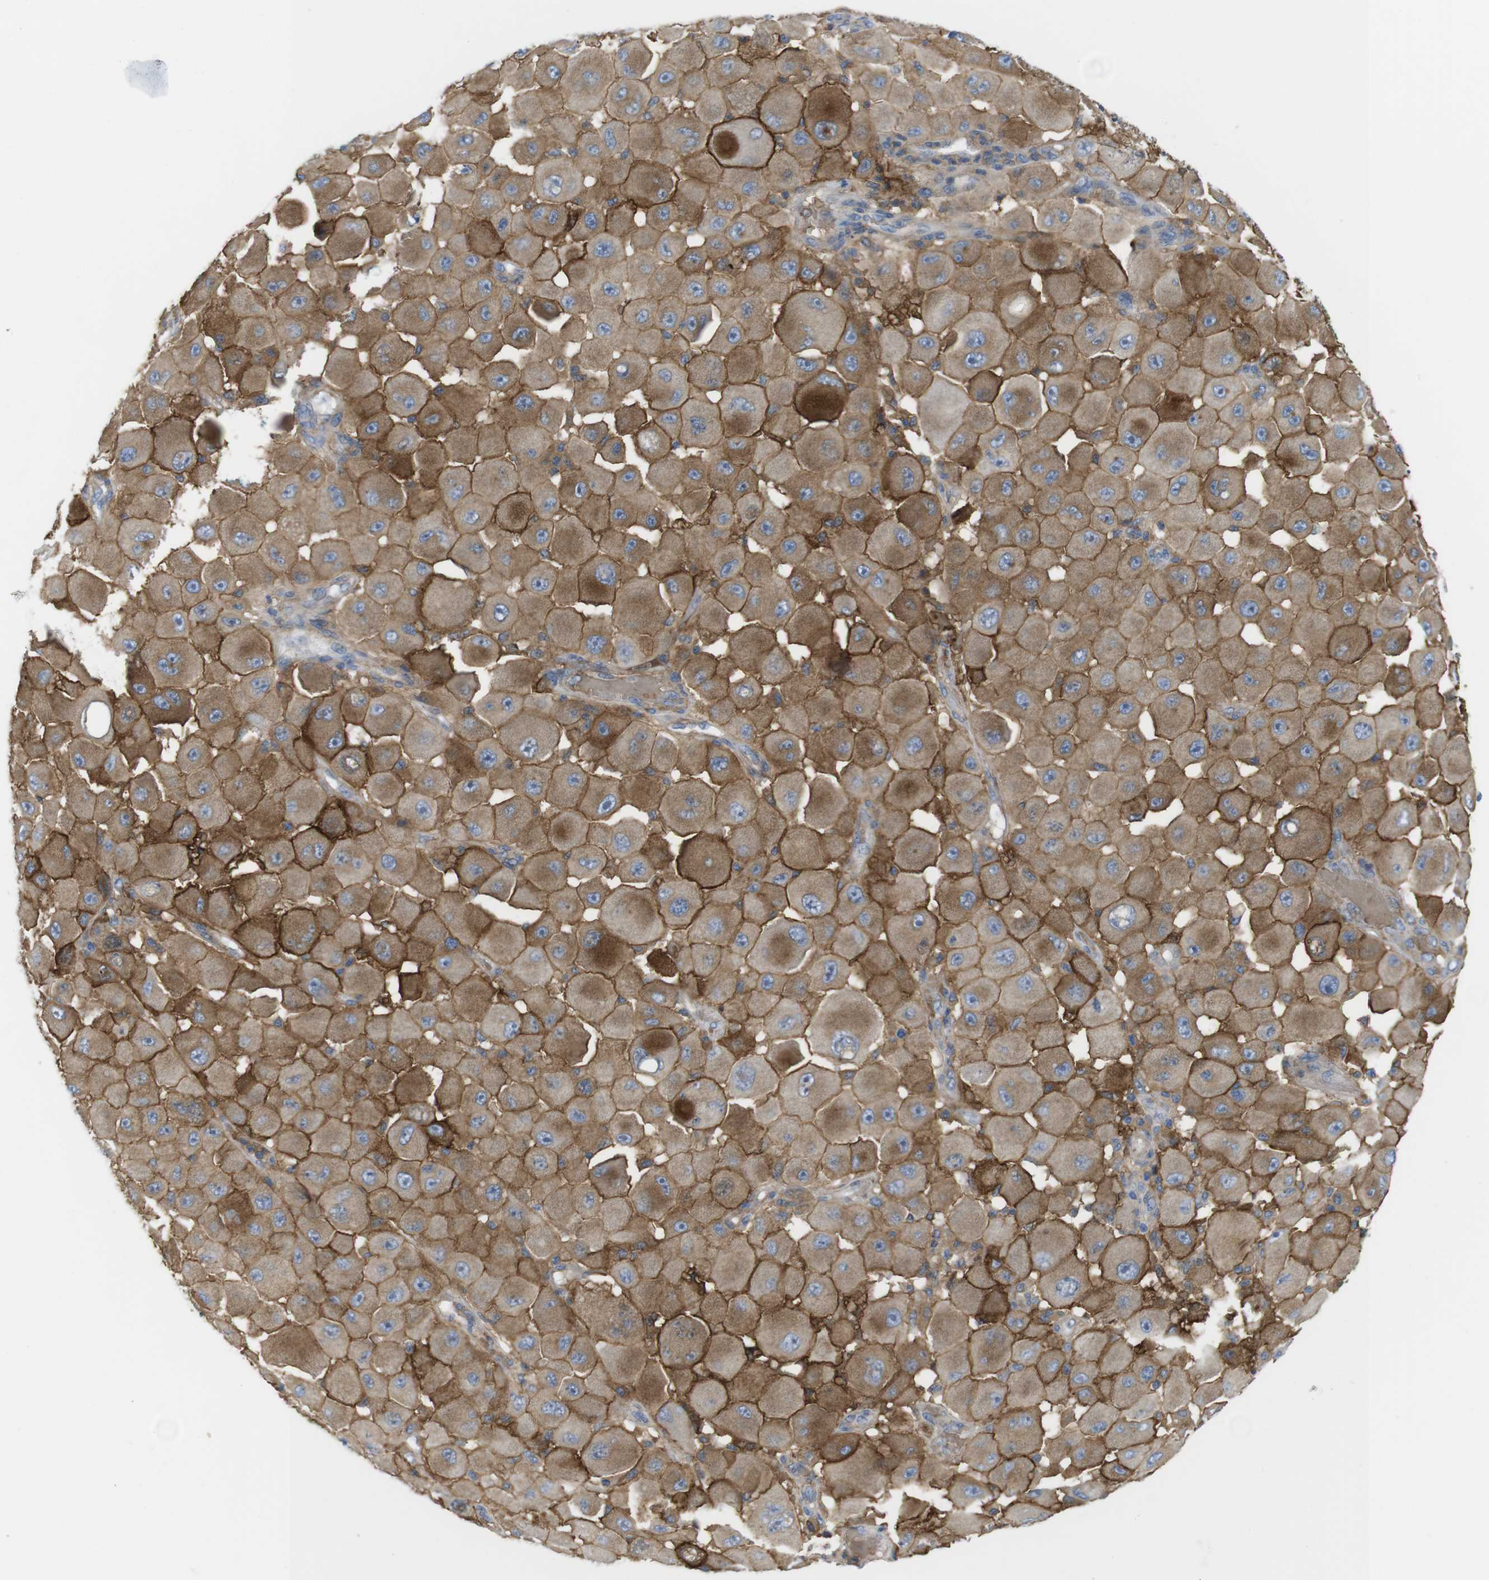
{"staining": {"intensity": "moderate", "quantity": ">75%", "location": "cytoplasmic/membranous"}, "tissue": "melanoma", "cell_type": "Tumor cells", "image_type": "cancer", "snomed": [{"axis": "morphology", "description": "Malignant melanoma, NOS"}, {"axis": "topography", "description": "Skin"}], "caption": "Immunohistochemical staining of malignant melanoma shows medium levels of moderate cytoplasmic/membranous protein expression in approximately >75% of tumor cells.", "gene": "CYBRD1", "patient": {"sex": "female", "age": 81}}